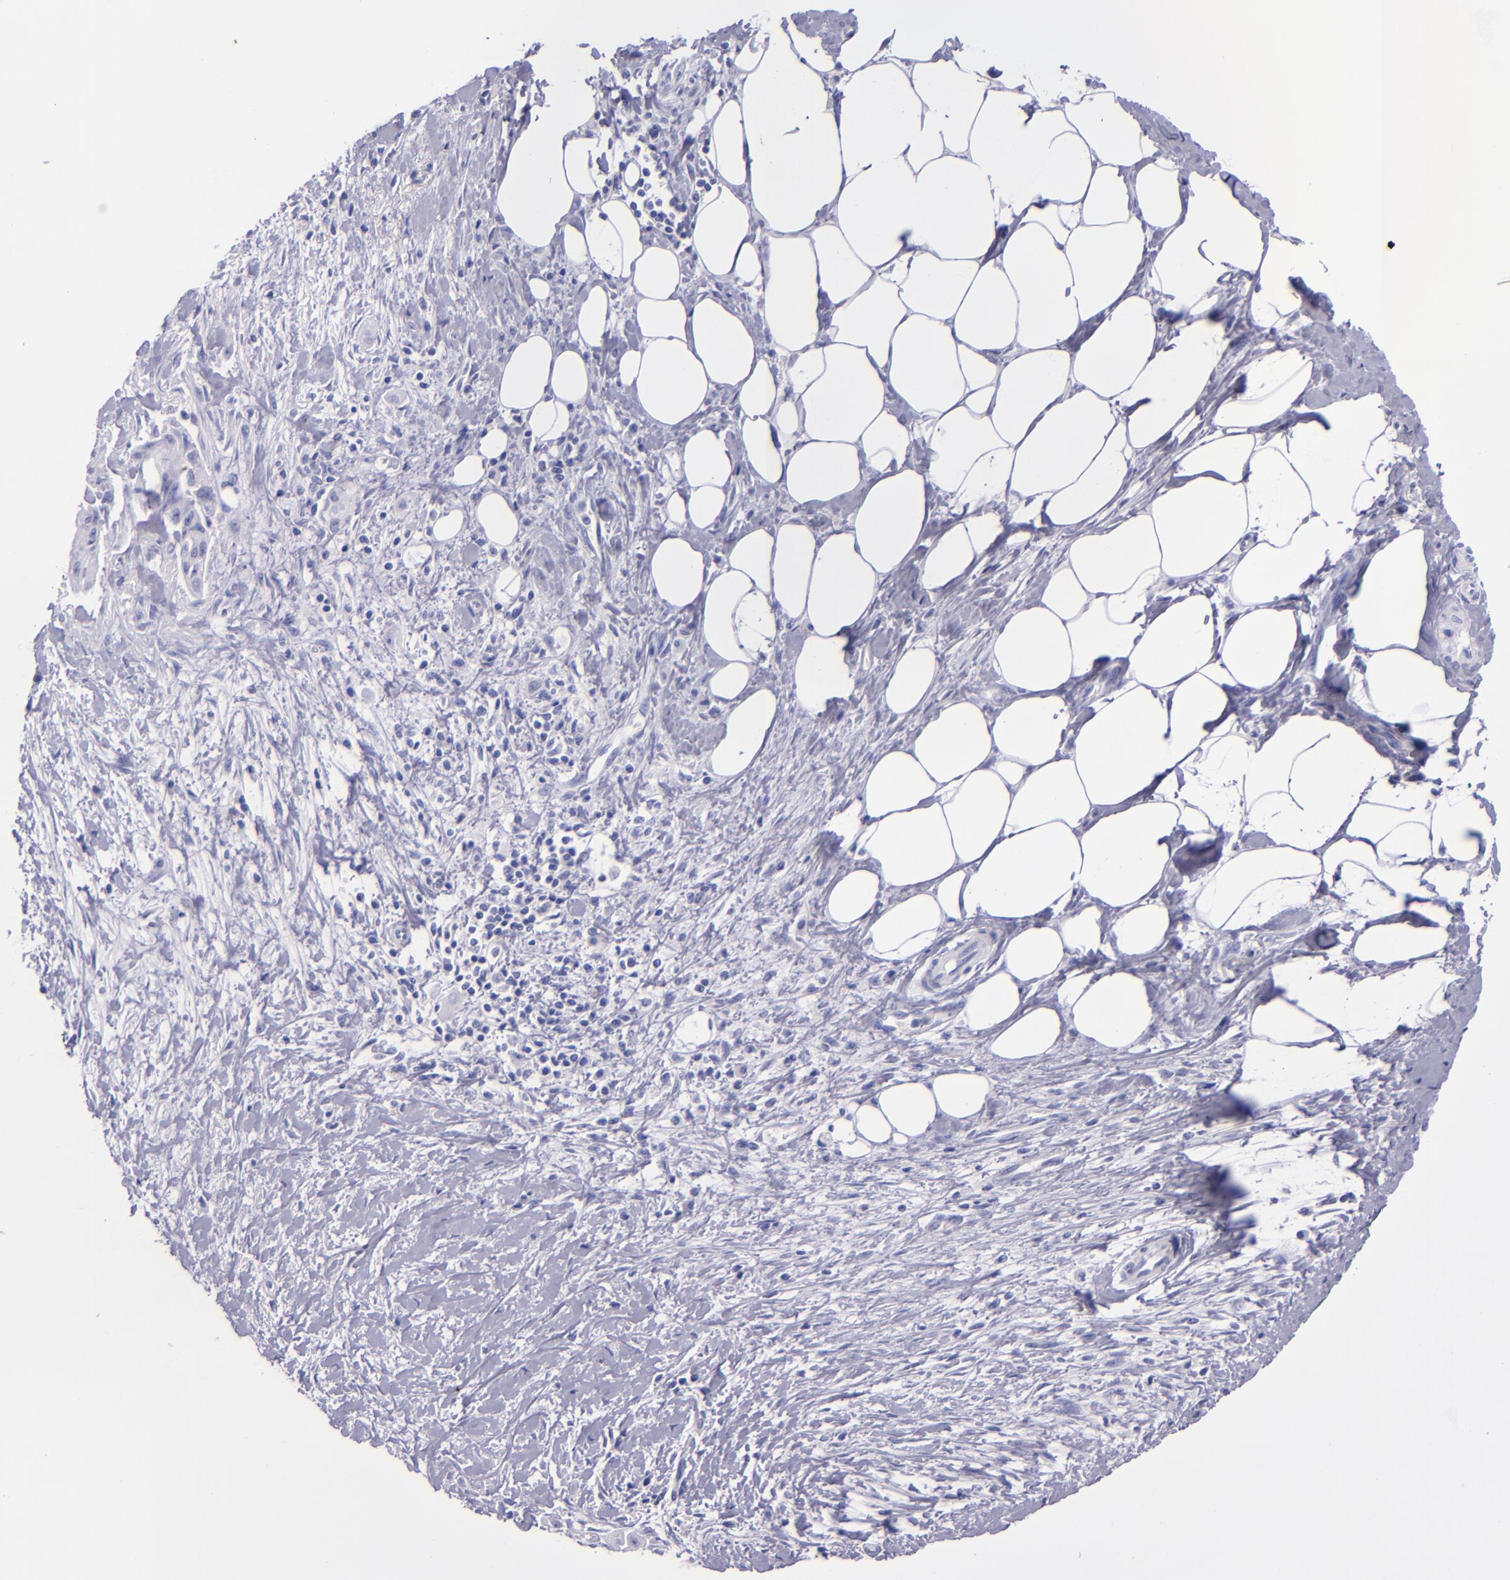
{"staining": {"intensity": "negative", "quantity": "none", "location": "none"}, "tissue": "pancreatic cancer", "cell_type": "Tumor cells", "image_type": "cancer", "snomed": [{"axis": "morphology", "description": "Adenocarcinoma, NOS"}, {"axis": "topography", "description": "Pancreas"}], "caption": "An image of pancreatic cancer stained for a protein displays no brown staining in tumor cells.", "gene": "TNNT3", "patient": {"sex": "male", "age": 59}}